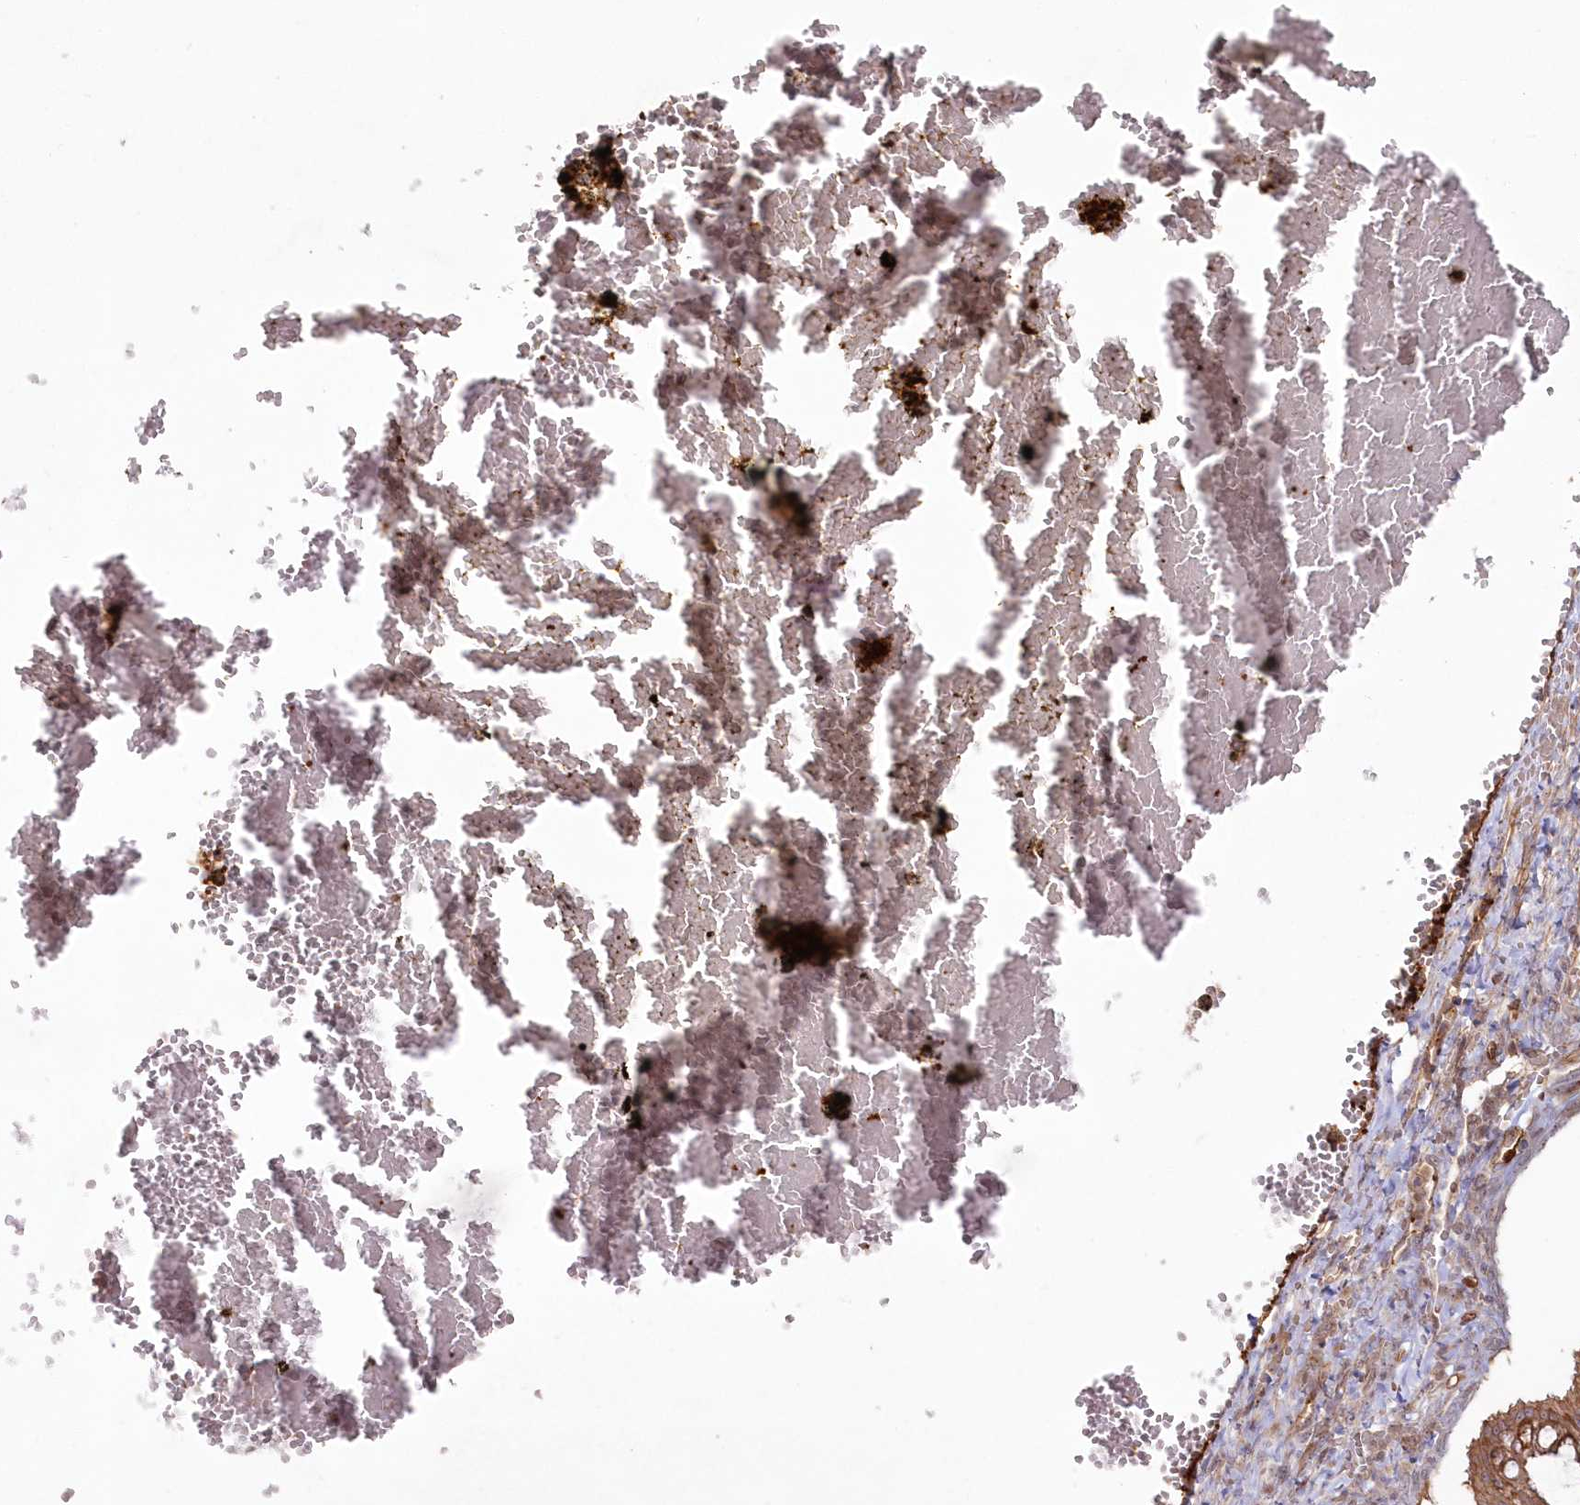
{"staining": {"intensity": "moderate", "quantity": ">75%", "location": "cytoplasmic/membranous"}, "tissue": "ovarian cancer", "cell_type": "Tumor cells", "image_type": "cancer", "snomed": [{"axis": "morphology", "description": "Cystadenocarcinoma, mucinous, NOS"}, {"axis": "topography", "description": "Ovary"}], "caption": "DAB immunohistochemical staining of human mucinous cystadenocarcinoma (ovarian) demonstrates moderate cytoplasmic/membranous protein expression in approximately >75% of tumor cells.", "gene": "RGCC", "patient": {"sex": "female", "age": 73}}